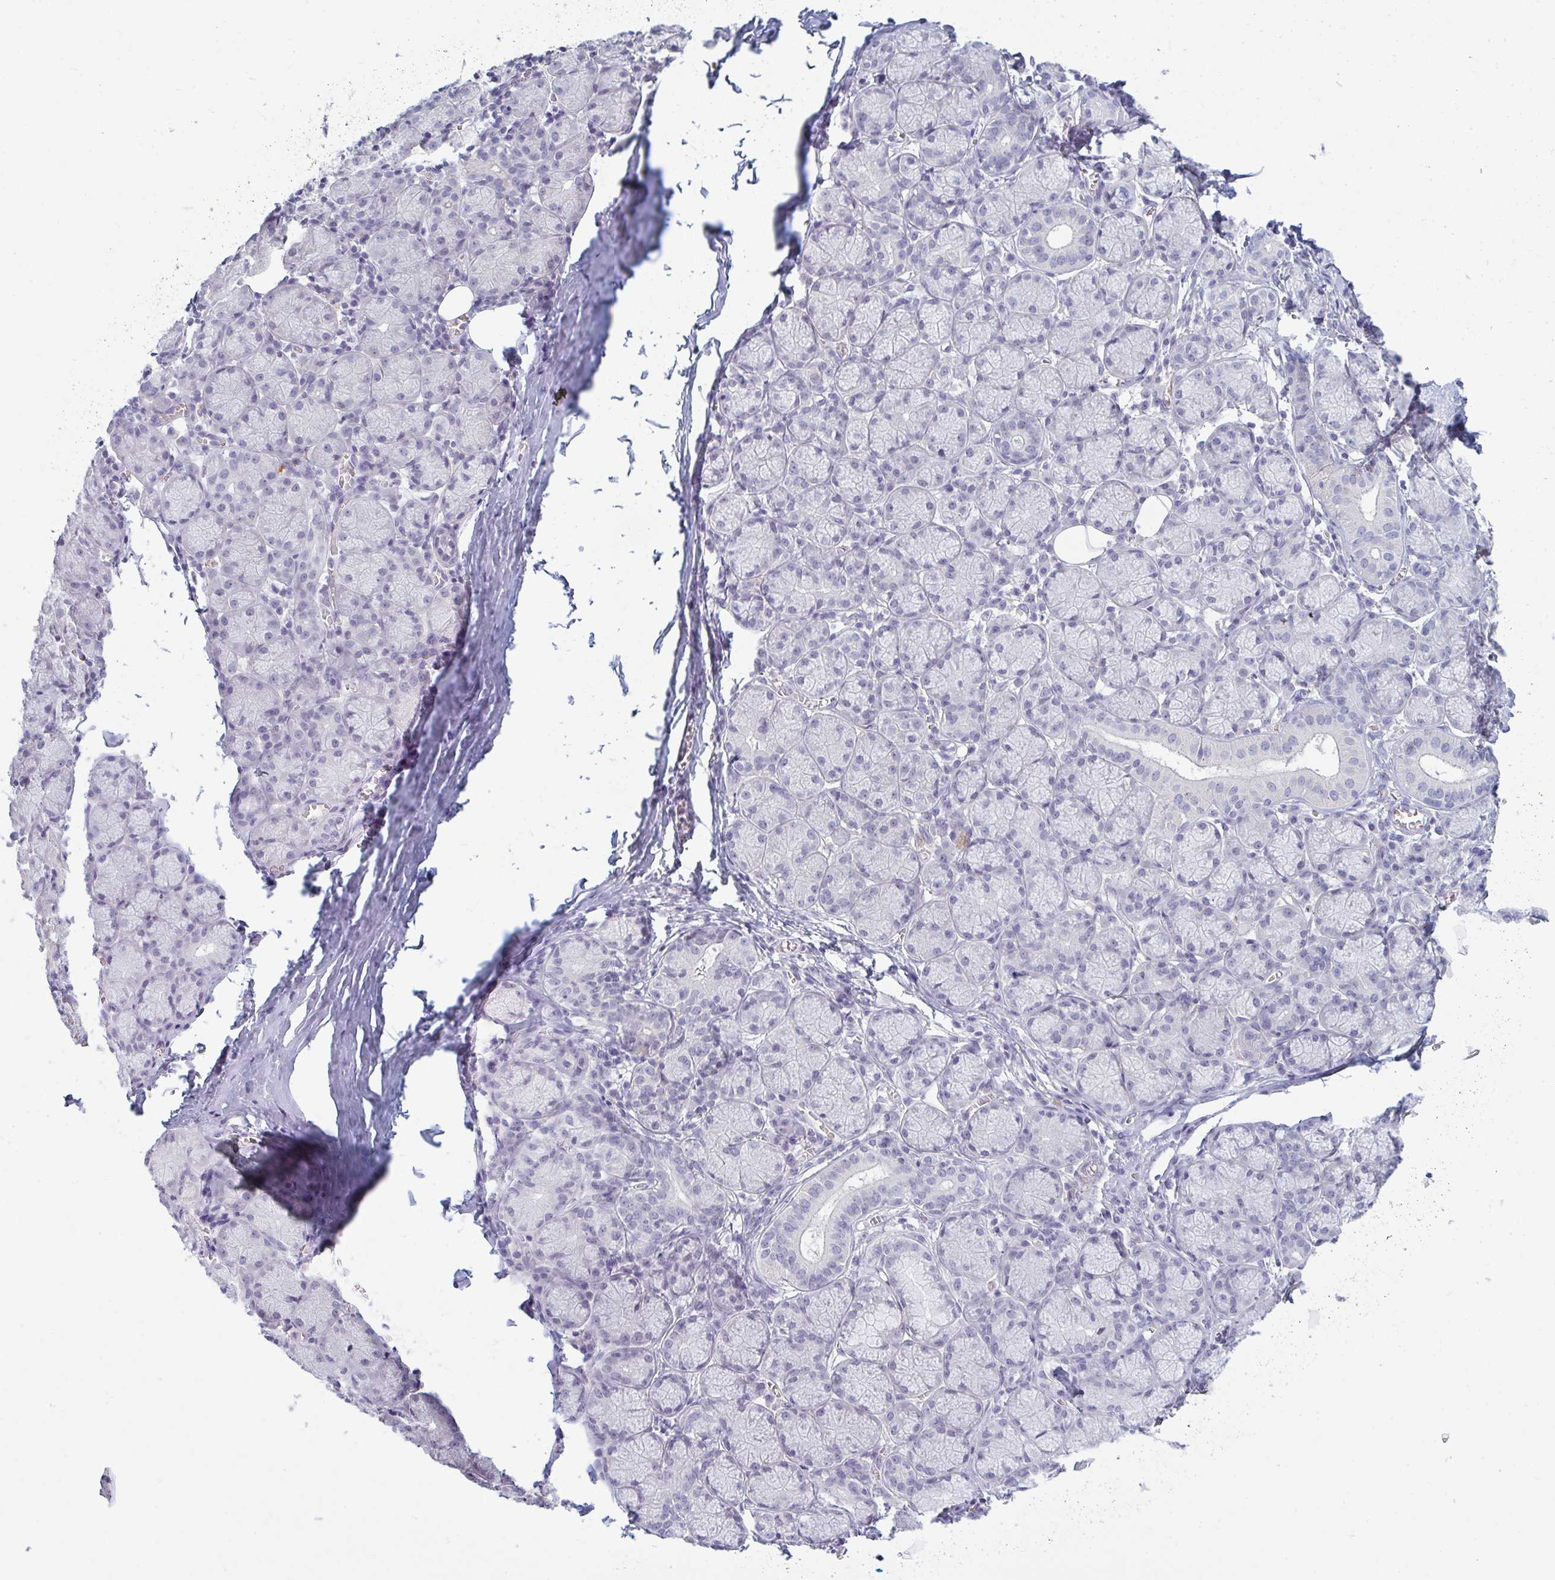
{"staining": {"intensity": "negative", "quantity": "none", "location": "none"}, "tissue": "salivary gland", "cell_type": "Glandular cells", "image_type": "normal", "snomed": [{"axis": "morphology", "description": "Normal tissue, NOS"}, {"axis": "topography", "description": "Salivary gland"}], "caption": "IHC of benign human salivary gland exhibits no expression in glandular cells.", "gene": "PPFIA4", "patient": {"sex": "female", "age": 24}}